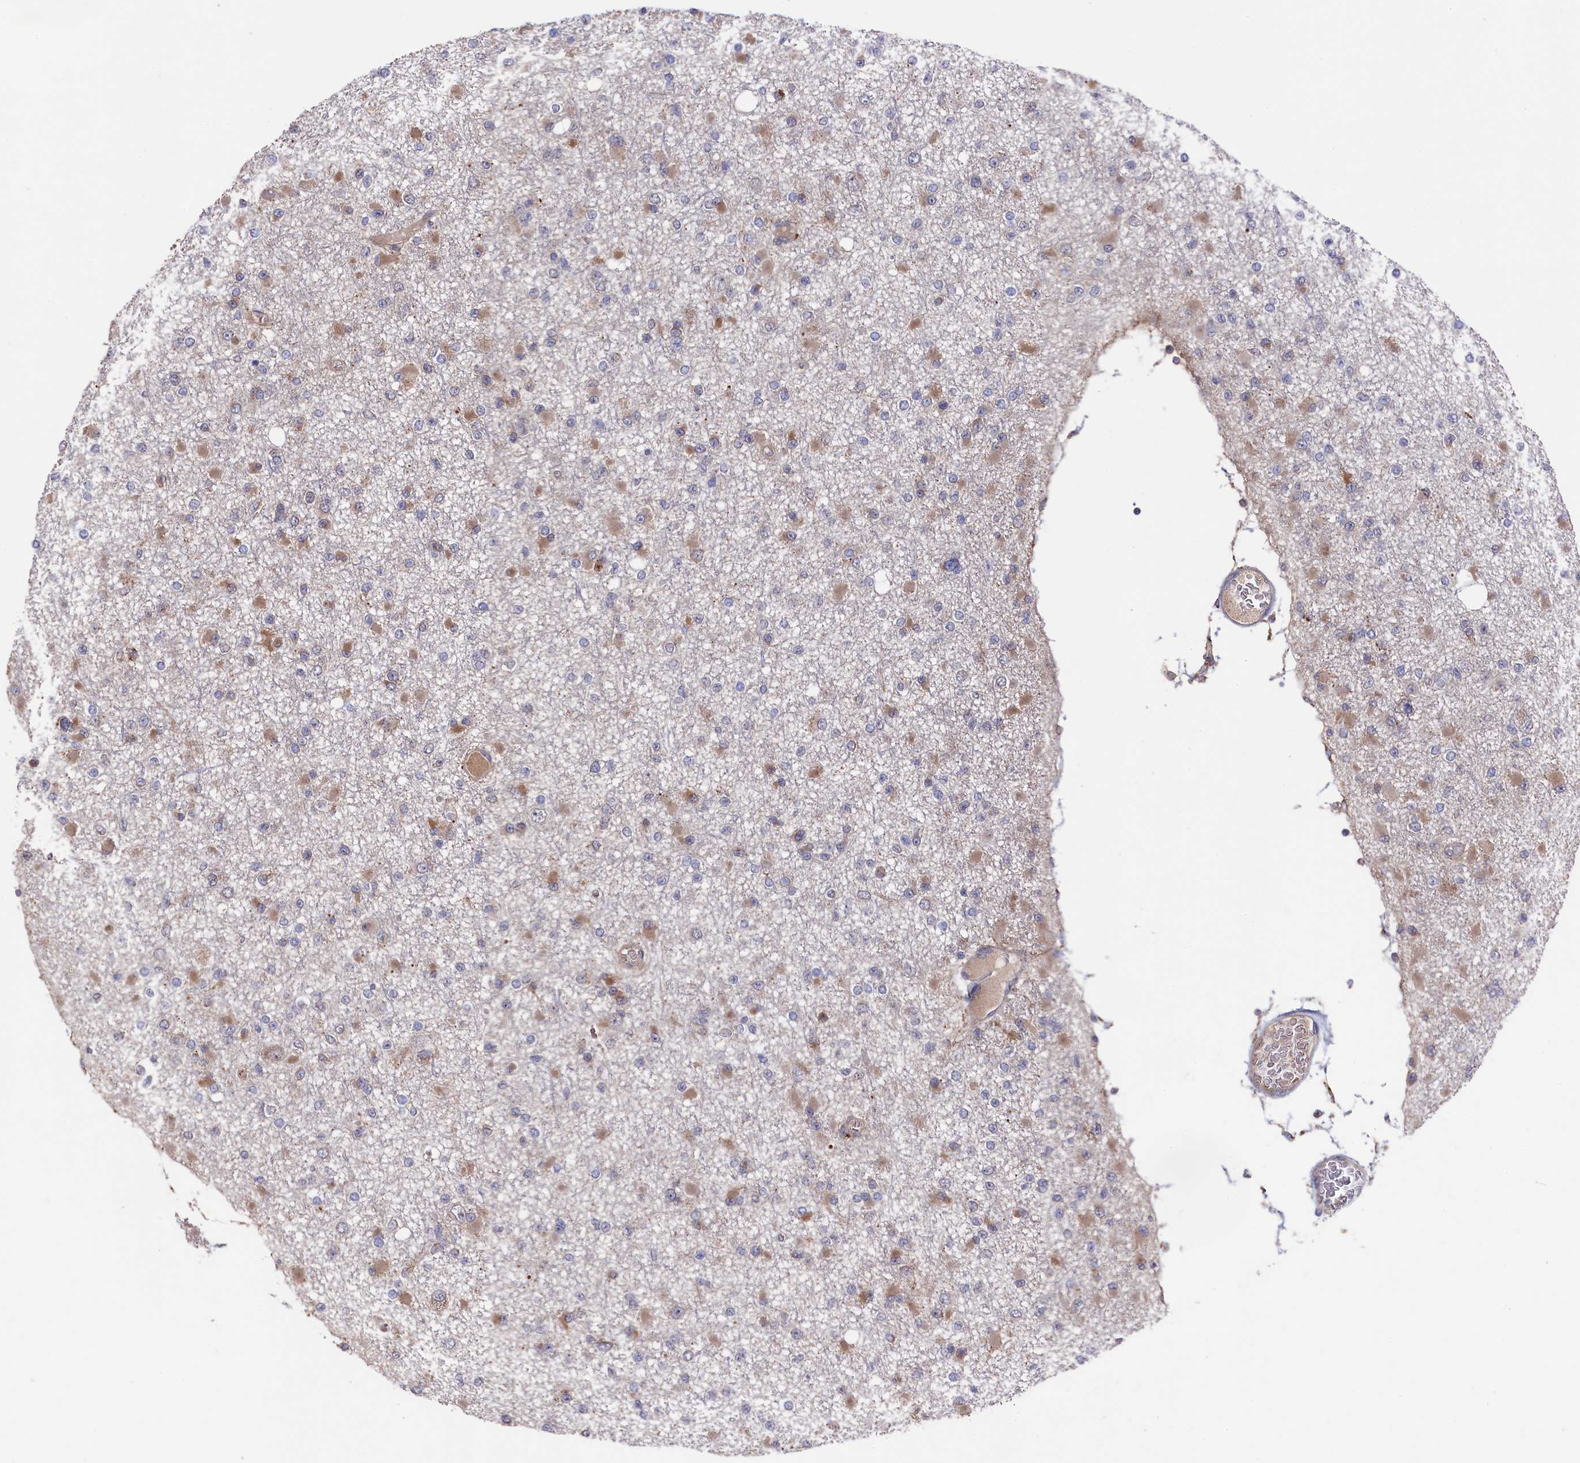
{"staining": {"intensity": "weak", "quantity": "25%-75%", "location": "cytoplasmic/membranous"}, "tissue": "glioma", "cell_type": "Tumor cells", "image_type": "cancer", "snomed": [{"axis": "morphology", "description": "Glioma, malignant, Low grade"}, {"axis": "topography", "description": "Brain"}], "caption": "There is low levels of weak cytoplasmic/membranous expression in tumor cells of low-grade glioma (malignant), as demonstrated by immunohistochemical staining (brown color).", "gene": "SLC12A4", "patient": {"sex": "female", "age": 22}}